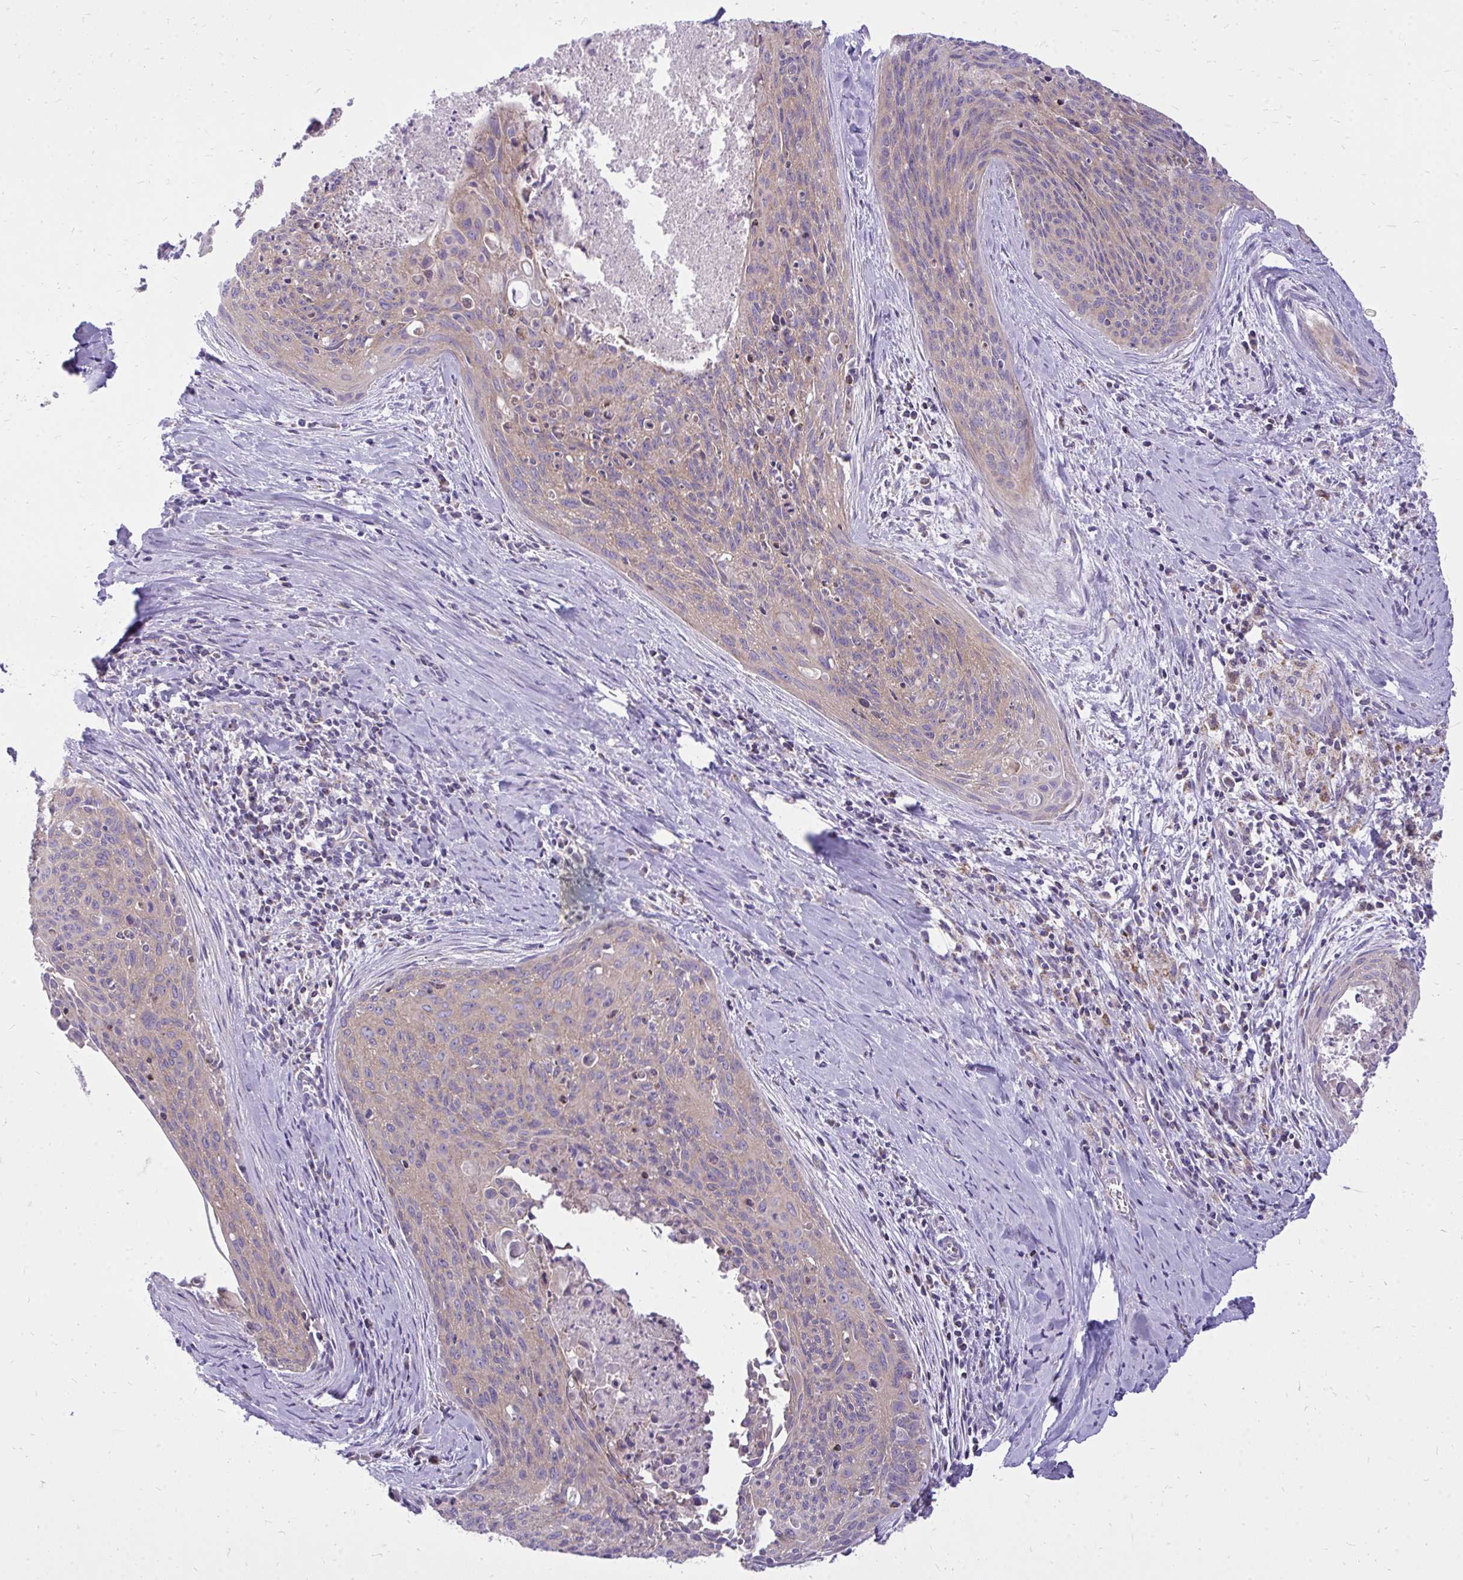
{"staining": {"intensity": "weak", "quantity": "25%-75%", "location": "cytoplasmic/membranous"}, "tissue": "cervical cancer", "cell_type": "Tumor cells", "image_type": "cancer", "snomed": [{"axis": "morphology", "description": "Squamous cell carcinoma, NOS"}, {"axis": "topography", "description": "Cervix"}], "caption": "Brown immunohistochemical staining in cervical squamous cell carcinoma exhibits weak cytoplasmic/membranous expression in about 25%-75% of tumor cells. Using DAB (brown) and hematoxylin (blue) stains, captured at high magnification using brightfield microscopy.", "gene": "SPTBN2", "patient": {"sex": "female", "age": 55}}